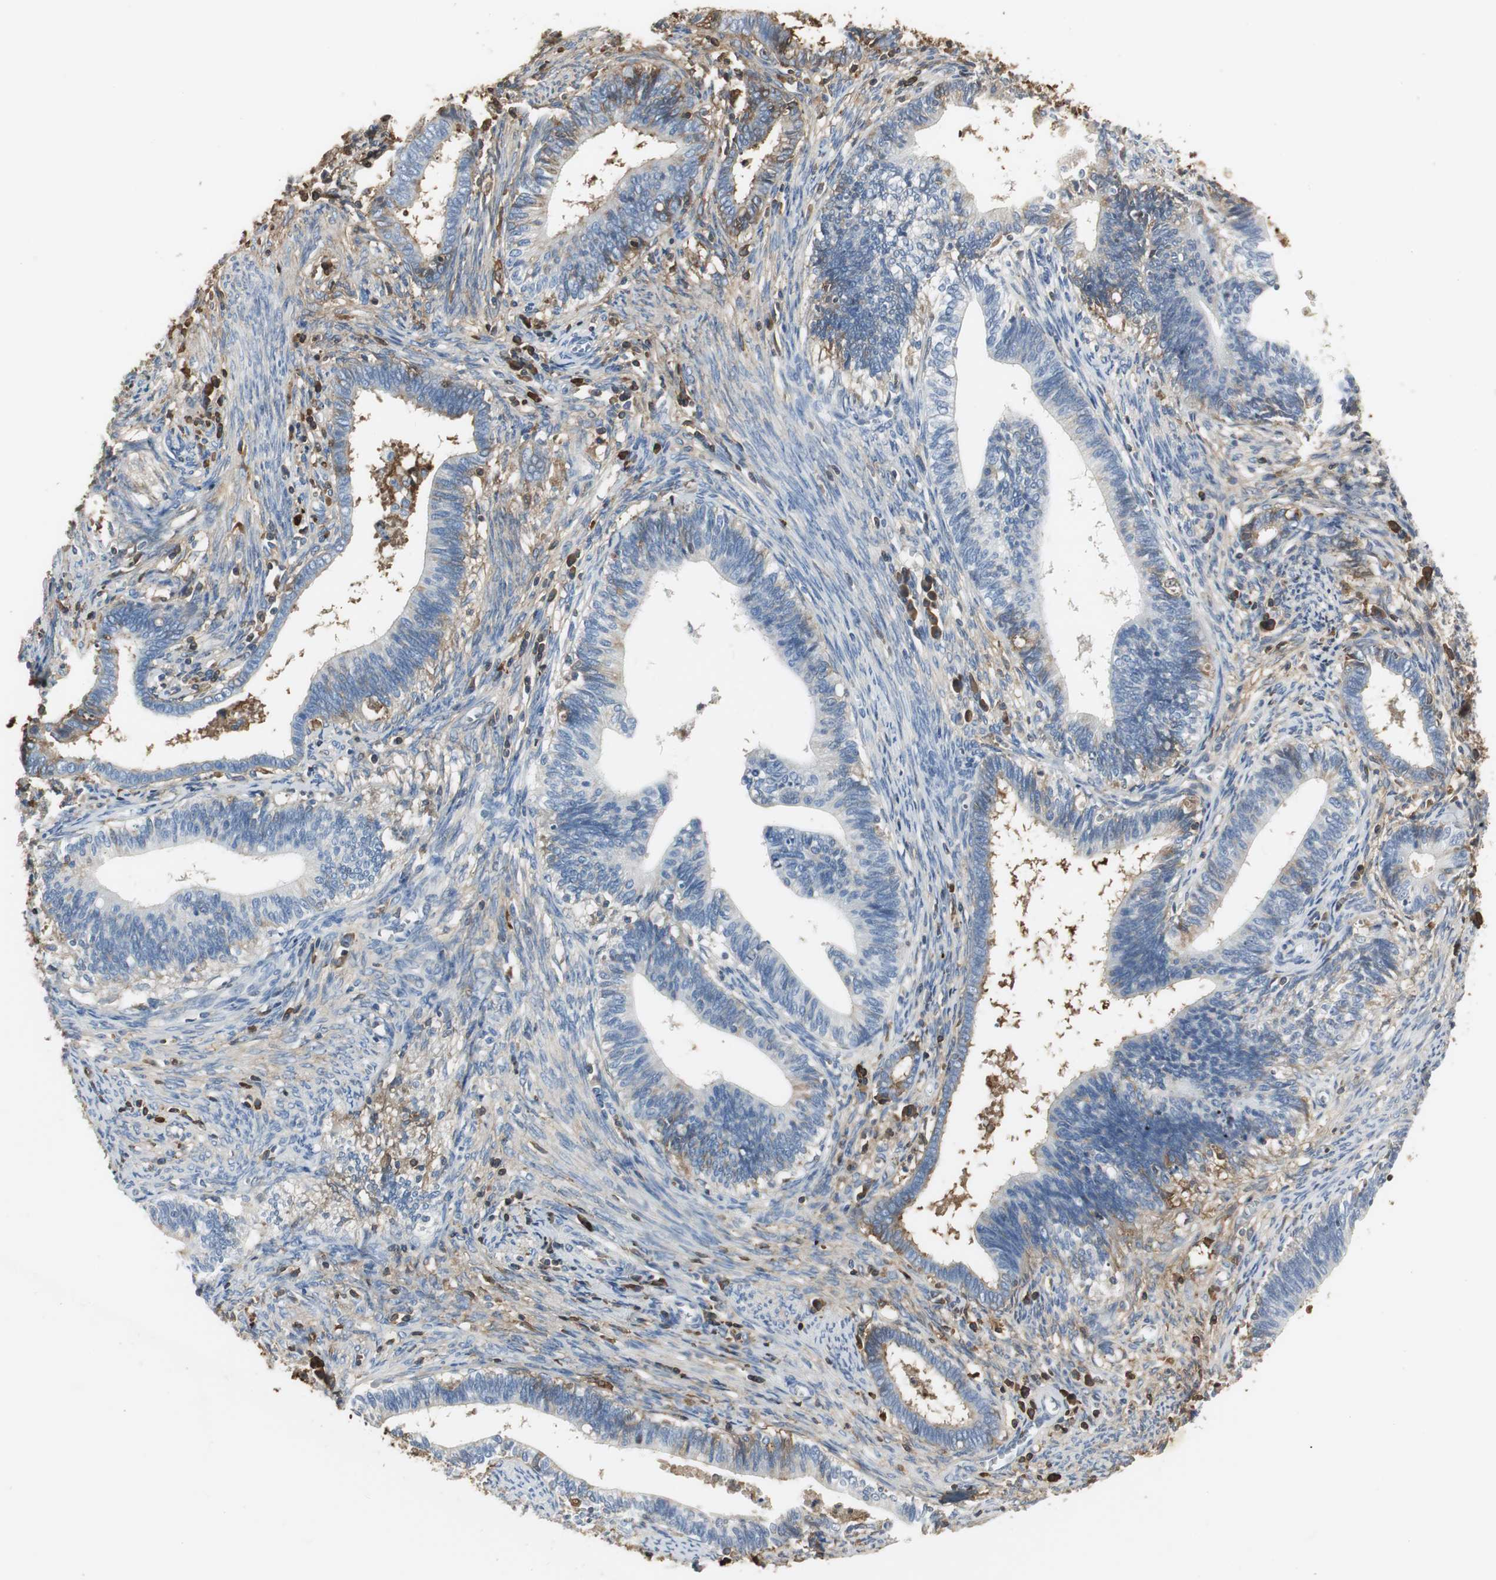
{"staining": {"intensity": "weak", "quantity": "25%-75%", "location": "cytoplasmic/membranous"}, "tissue": "cervical cancer", "cell_type": "Tumor cells", "image_type": "cancer", "snomed": [{"axis": "morphology", "description": "Adenocarcinoma, NOS"}, {"axis": "topography", "description": "Cervix"}], "caption": "The immunohistochemical stain shows weak cytoplasmic/membranous positivity in tumor cells of cervical cancer tissue.", "gene": "IGHA1", "patient": {"sex": "female", "age": 44}}